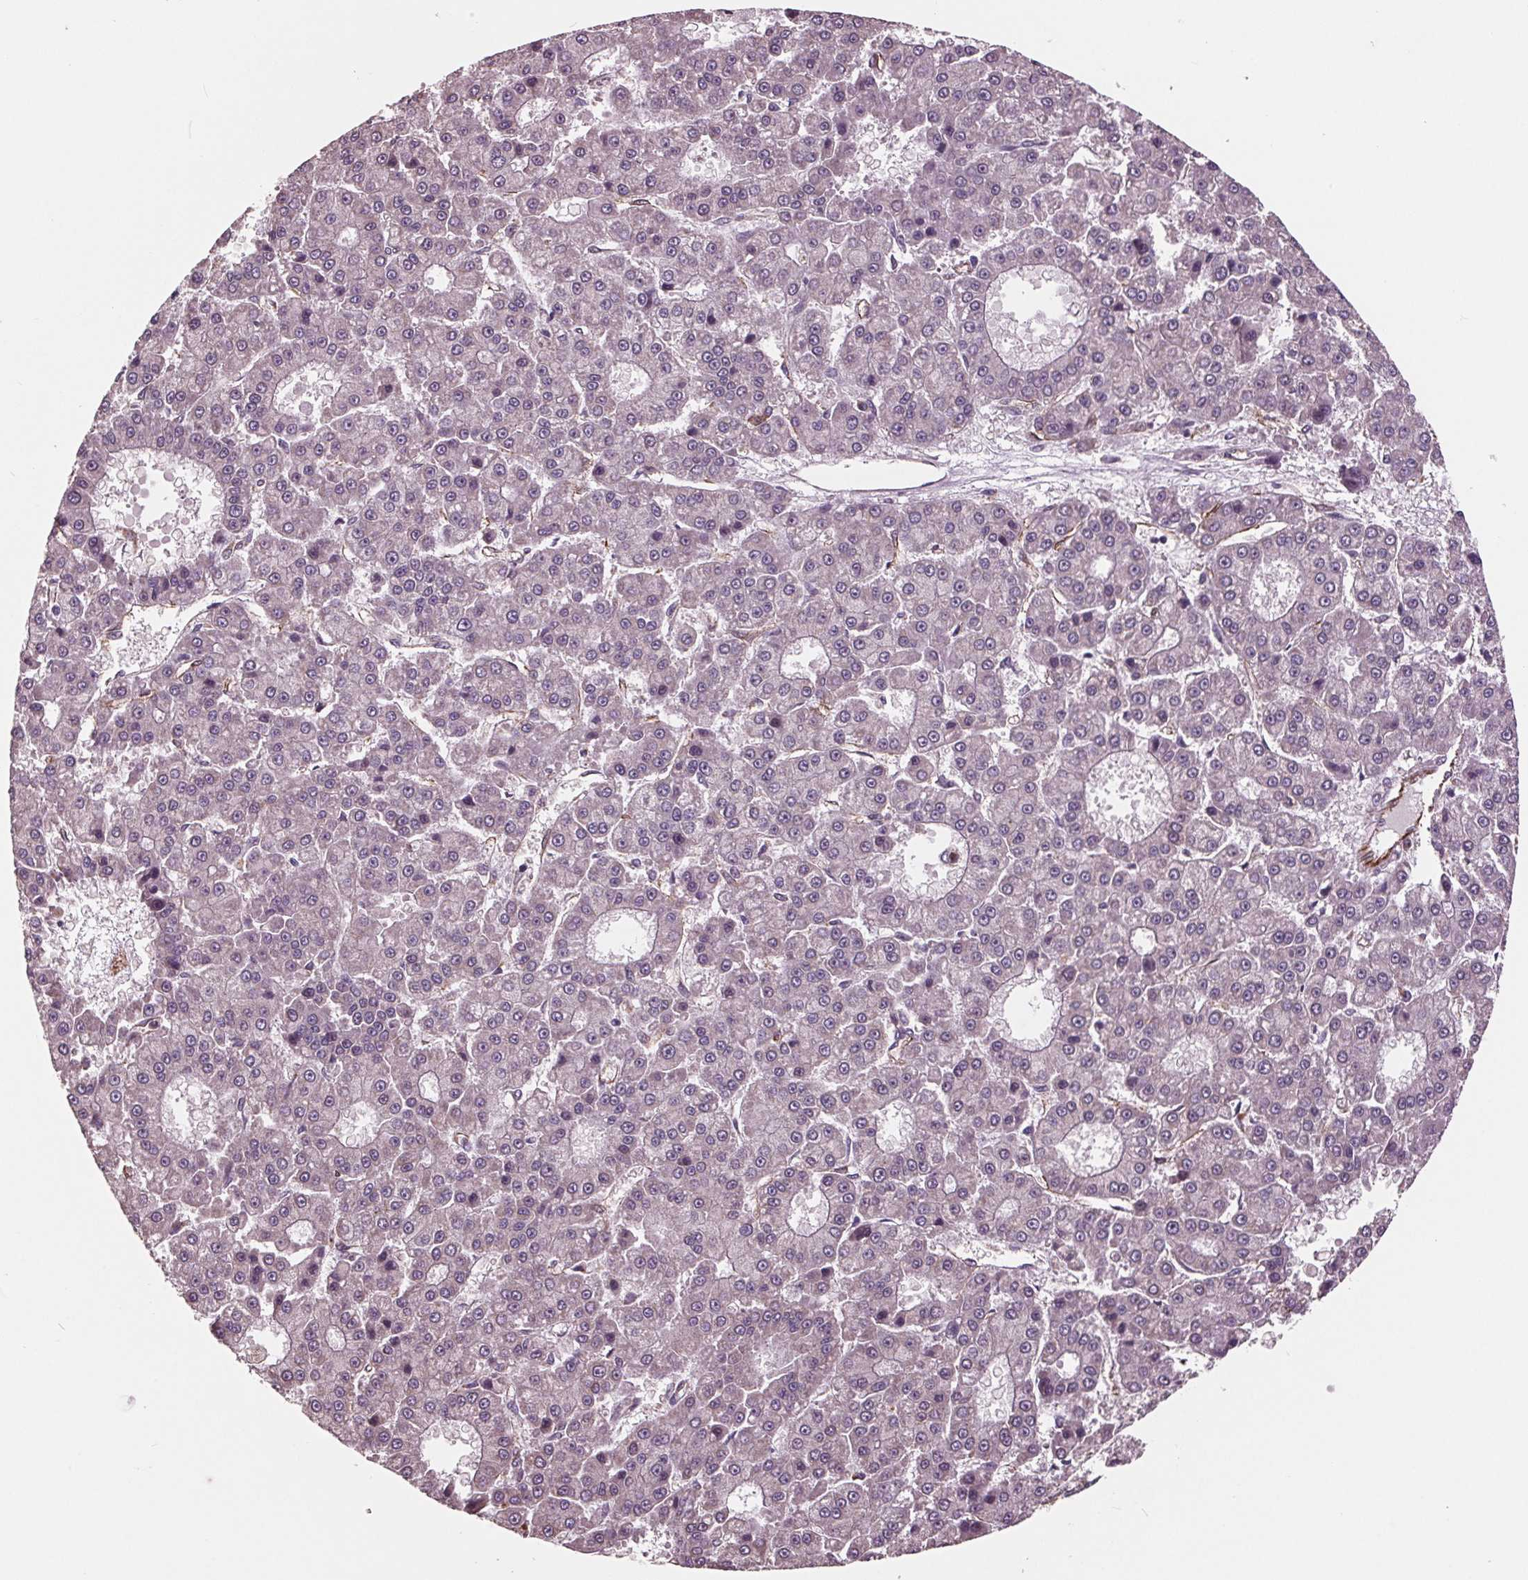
{"staining": {"intensity": "negative", "quantity": "none", "location": "none"}, "tissue": "liver cancer", "cell_type": "Tumor cells", "image_type": "cancer", "snomed": [{"axis": "morphology", "description": "Carcinoma, Hepatocellular, NOS"}, {"axis": "topography", "description": "Liver"}], "caption": "Tumor cells show no significant staining in liver cancer (hepatocellular carcinoma).", "gene": "MAPK8", "patient": {"sex": "male", "age": 70}}